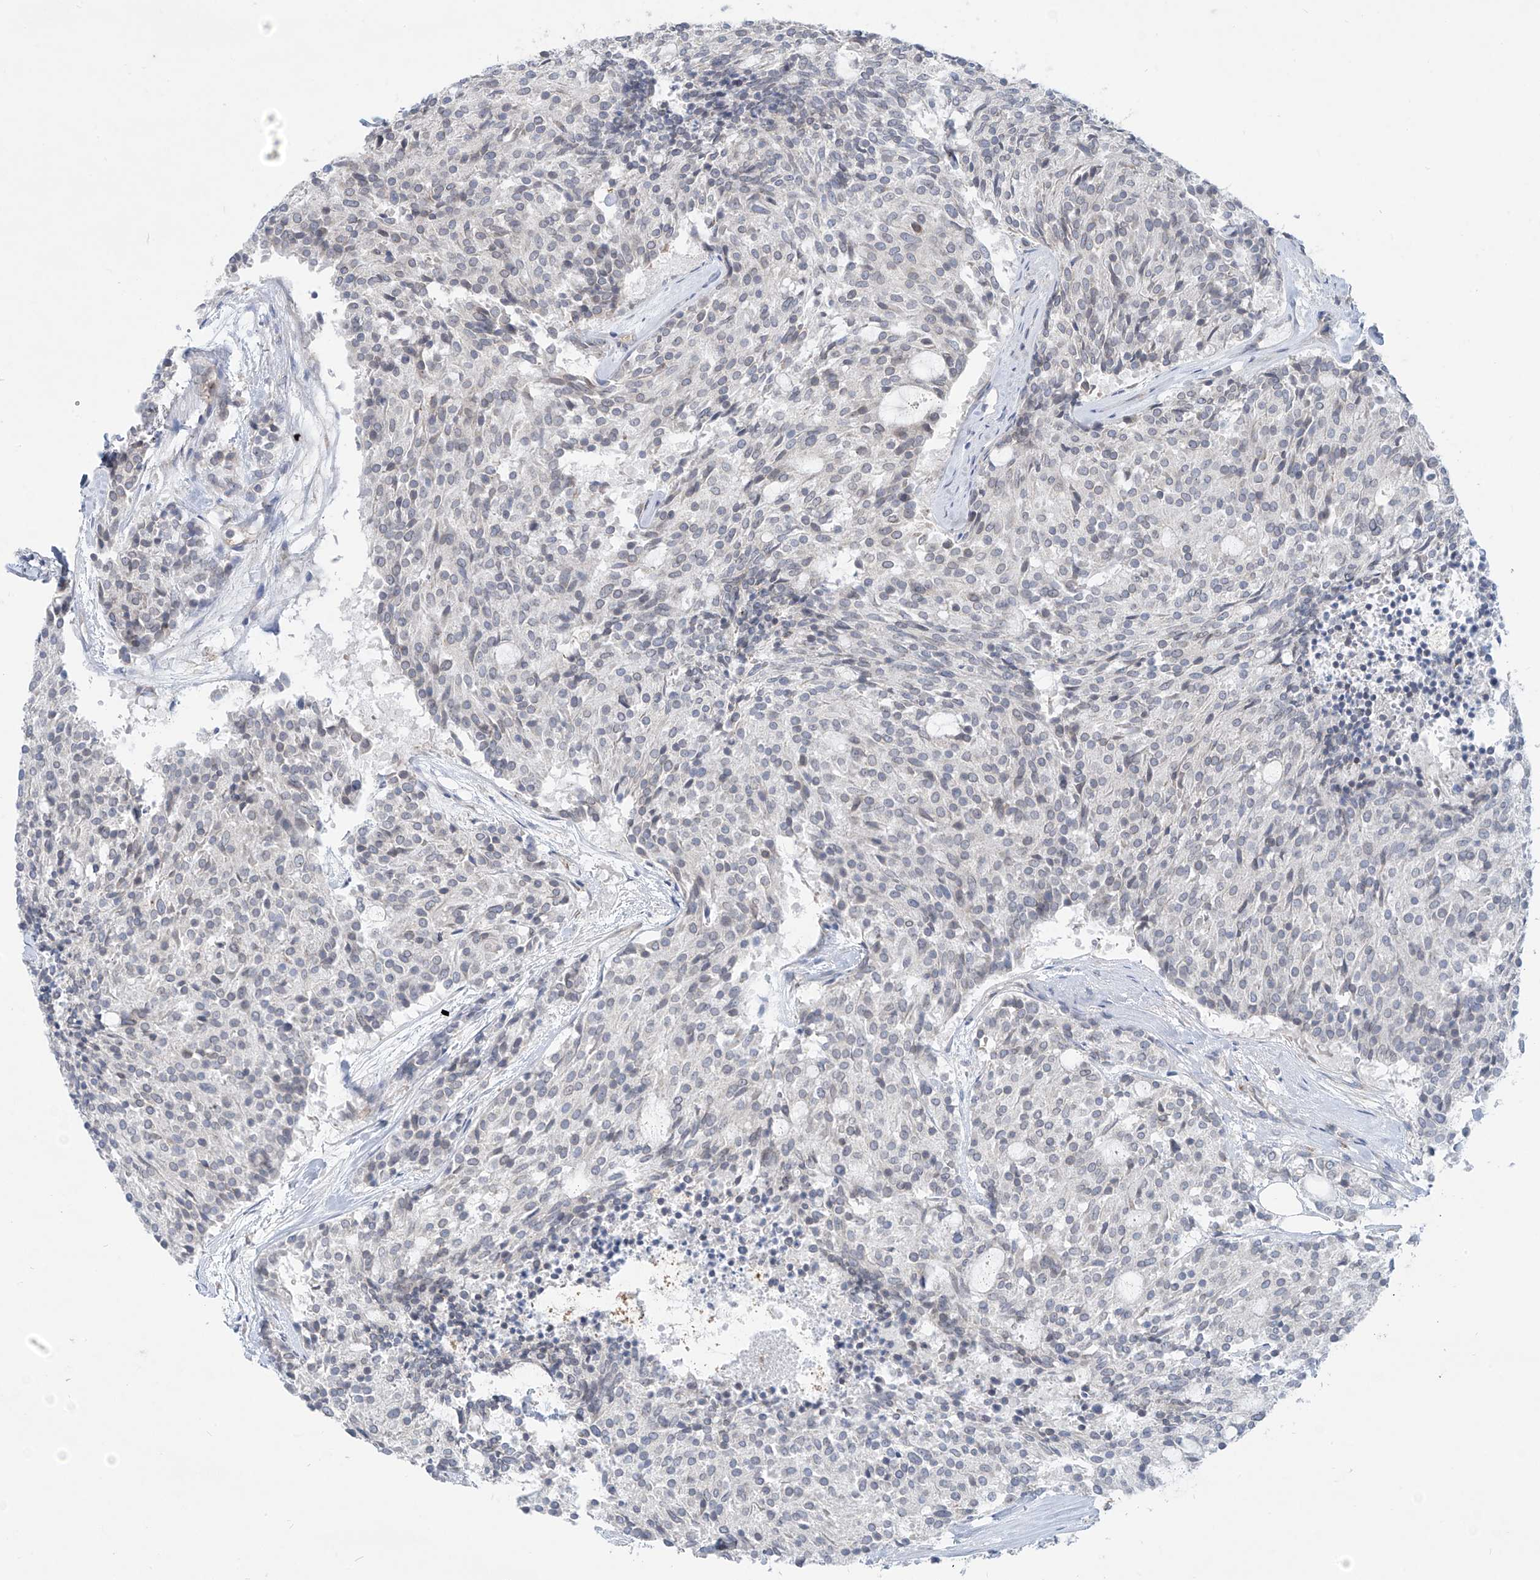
{"staining": {"intensity": "negative", "quantity": "none", "location": "none"}, "tissue": "carcinoid", "cell_type": "Tumor cells", "image_type": "cancer", "snomed": [{"axis": "morphology", "description": "Carcinoid, malignant, NOS"}, {"axis": "topography", "description": "Pancreas"}], "caption": "DAB immunohistochemical staining of human malignant carcinoid exhibits no significant expression in tumor cells.", "gene": "KRTAP25-1", "patient": {"sex": "female", "age": 54}}